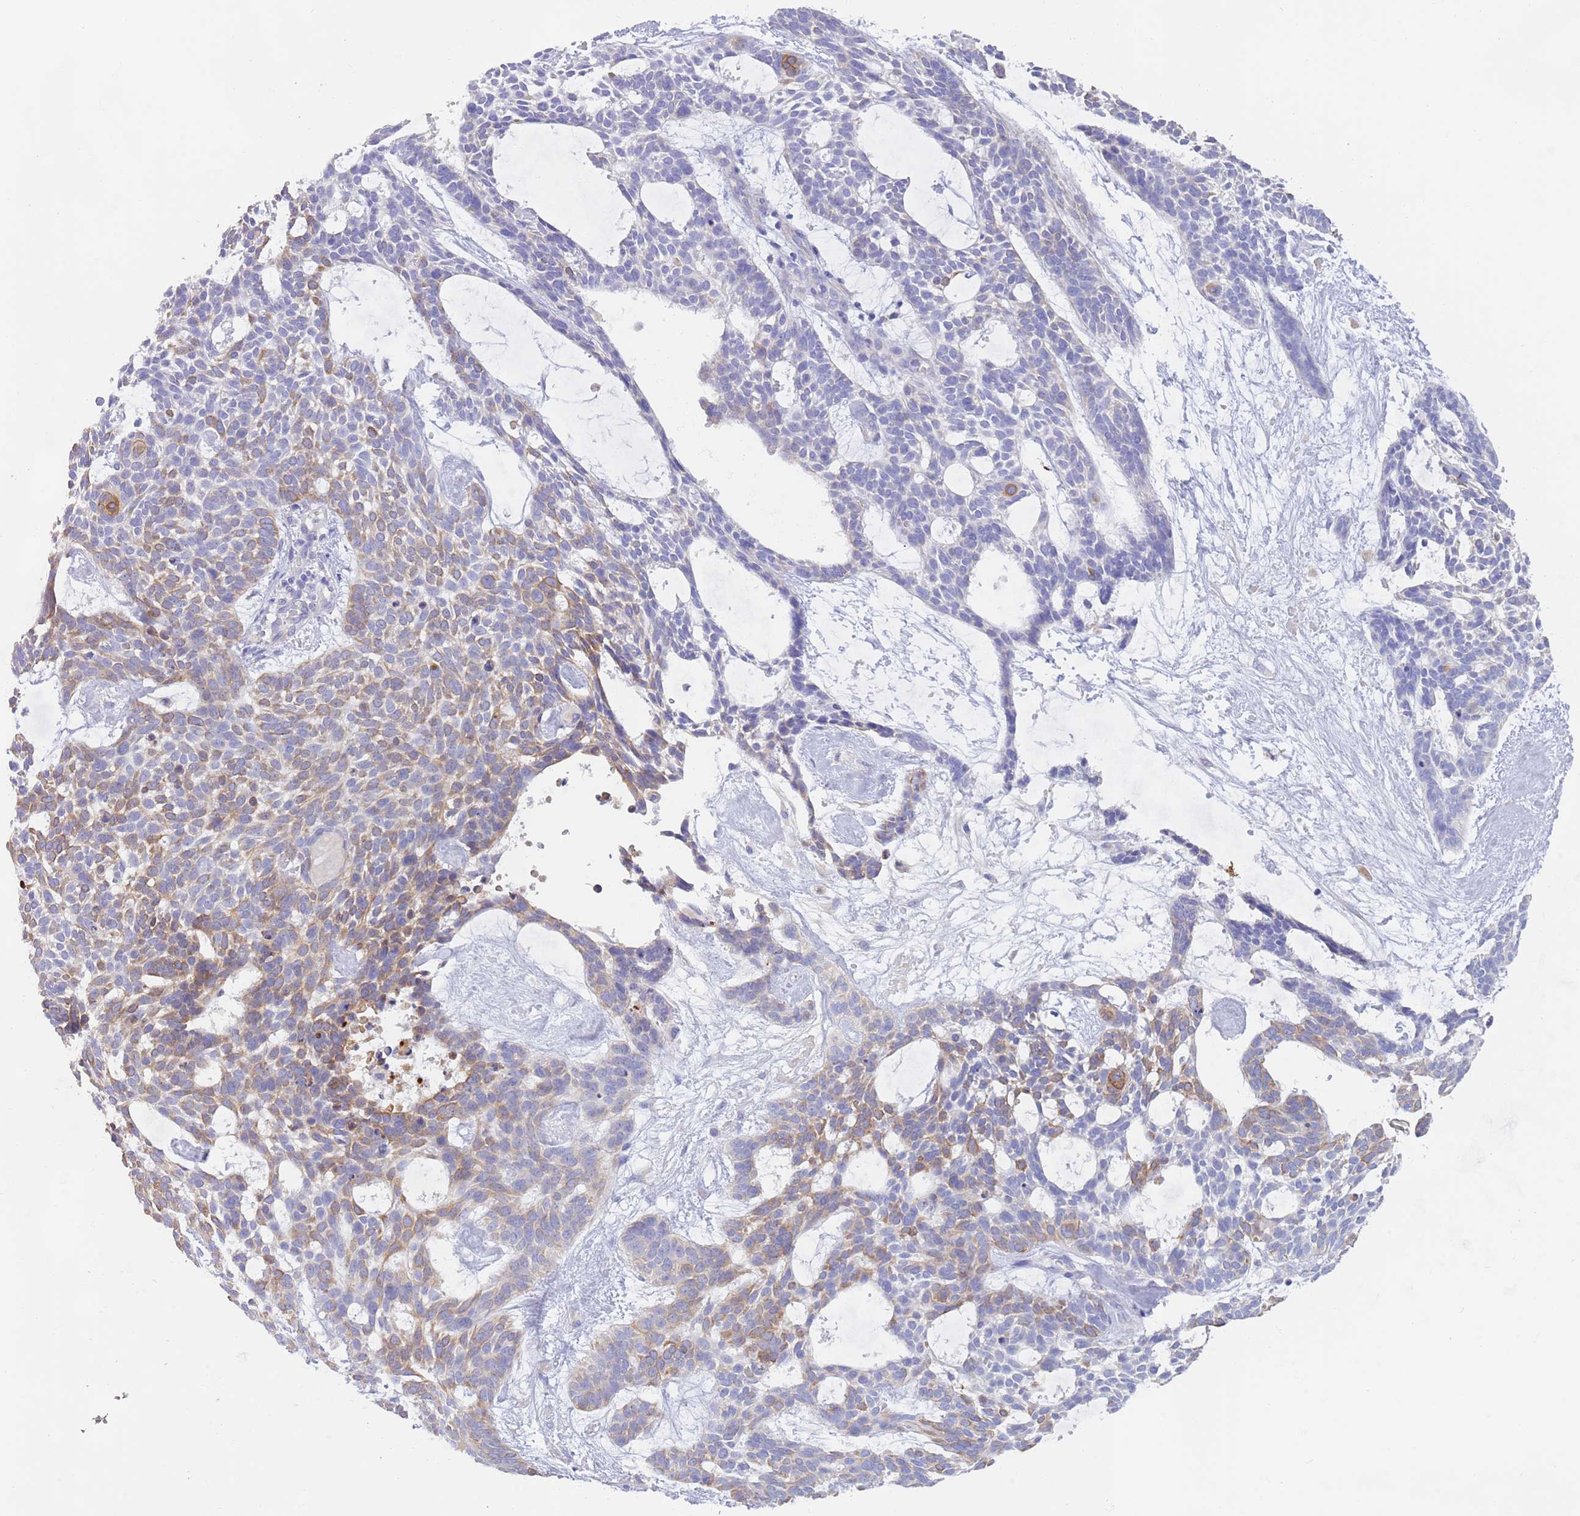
{"staining": {"intensity": "moderate", "quantity": "25%-75%", "location": "cytoplasmic/membranous"}, "tissue": "skin cancer", "cell_type": "Tumor cells", "image_type": "cancer", "snomed": [{"axis": "morphology", "description": "Basal cell carcinoma"}, {"axis": "topography", "description": "Skin"}], "caption": "Immunohistochemistry (IHC) histopathology image of skin basal cell carcinoma stained for a protein (brown), which exhibits medium levels of moderate cytoplasmic/membranous expression in about 25%-75% of tumor cells.", "gene": "CCDC149", "patient": {"sex": "male", "age": 61}}